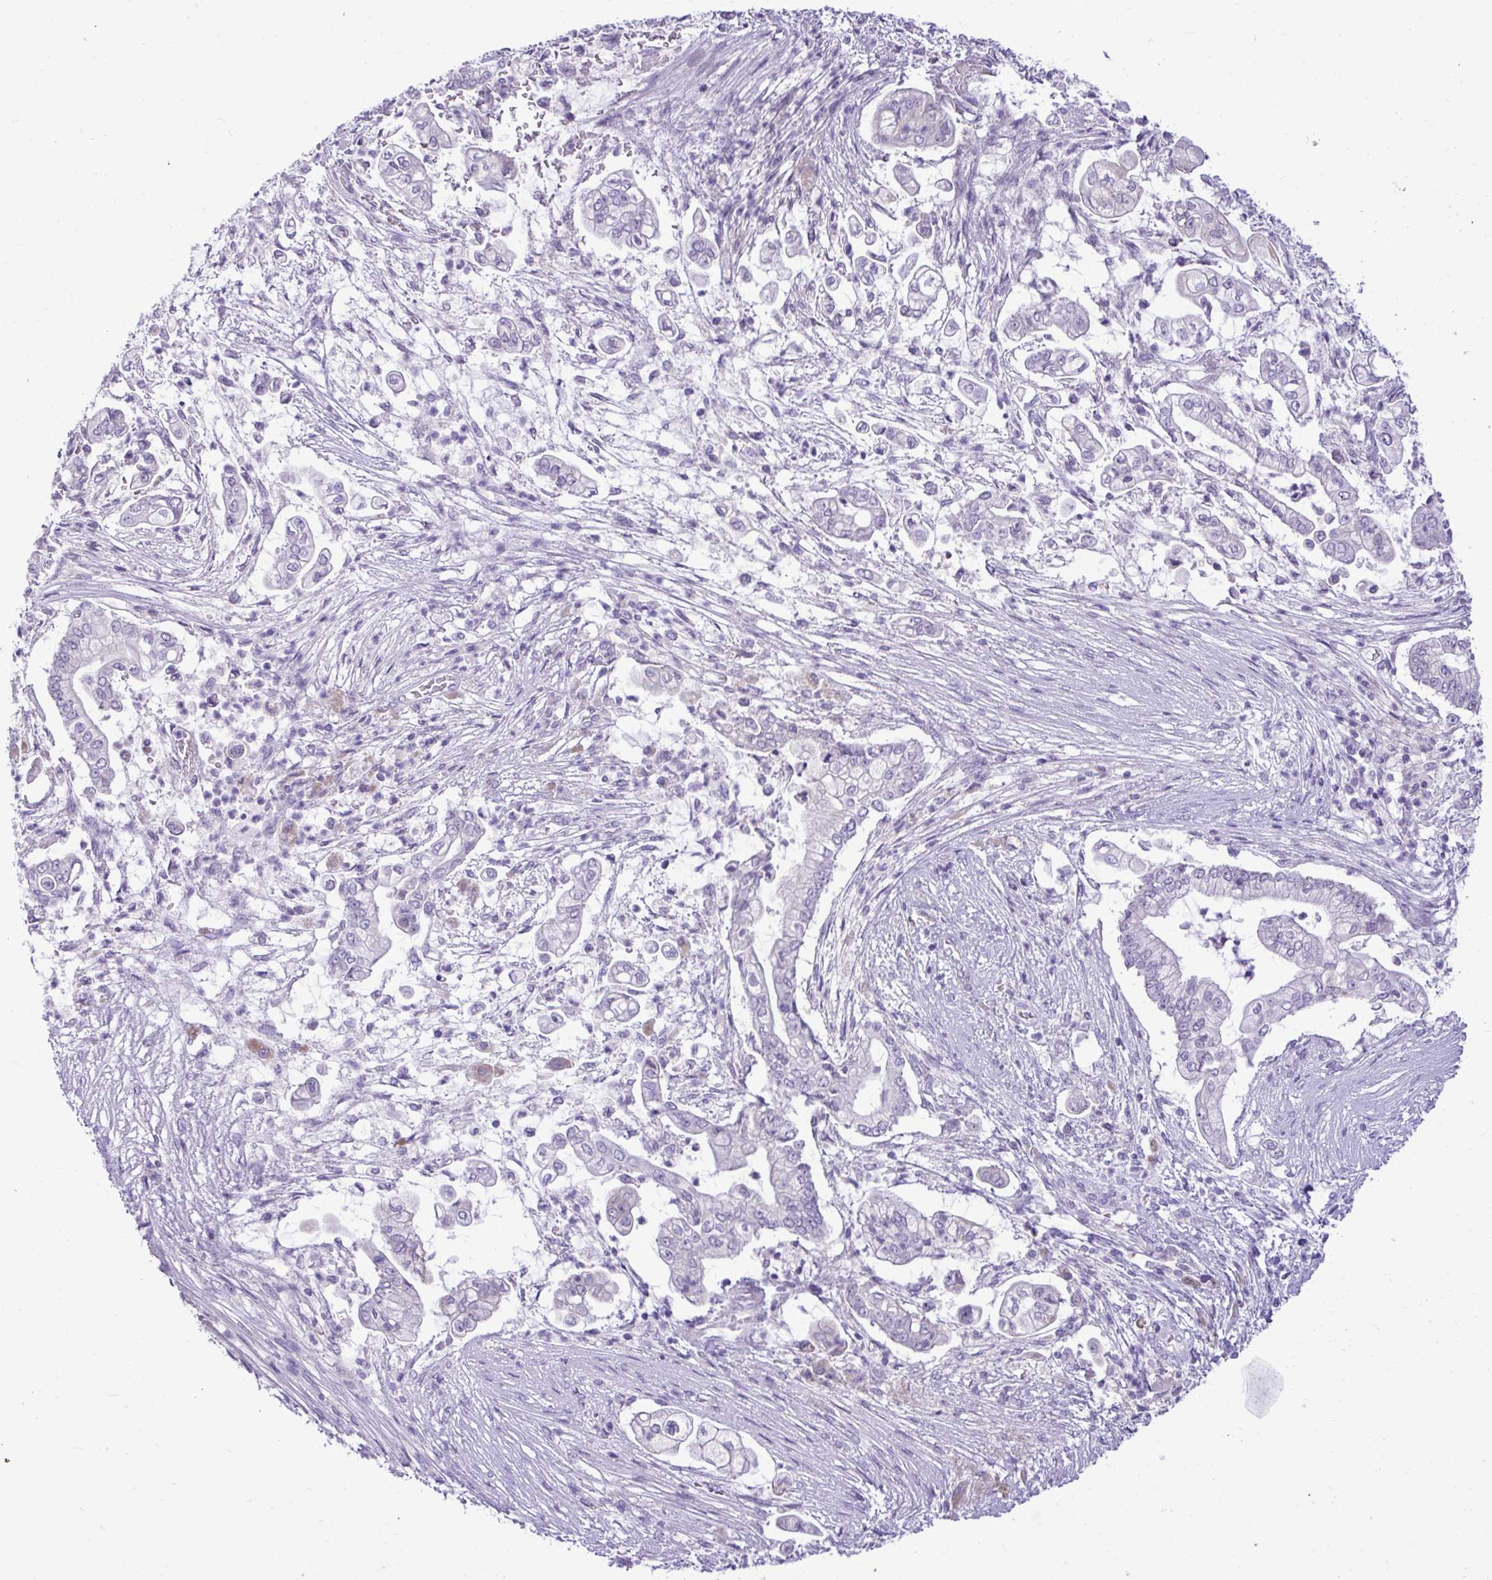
{"staining": {"intensity": "negative", "quantity": "none", "location": "none"}, "tissue": "pancreatic cancer", "cell_type": "Tumor cells", "image_type": "cancer", "snomed": [{"axis": "morphology", "description": "Adenocarcinoma, NOS"}, {"axis": "topography", "description": "Pancreas"}], "caption": "A histopathology image of human adenocarcinoma (pancreatic) is negative for staining in tumor cells. (DAB immunohistochemistry, high magnification).", "gene": "SPAG1", "patient": {"sex": "female", "age": 69}}